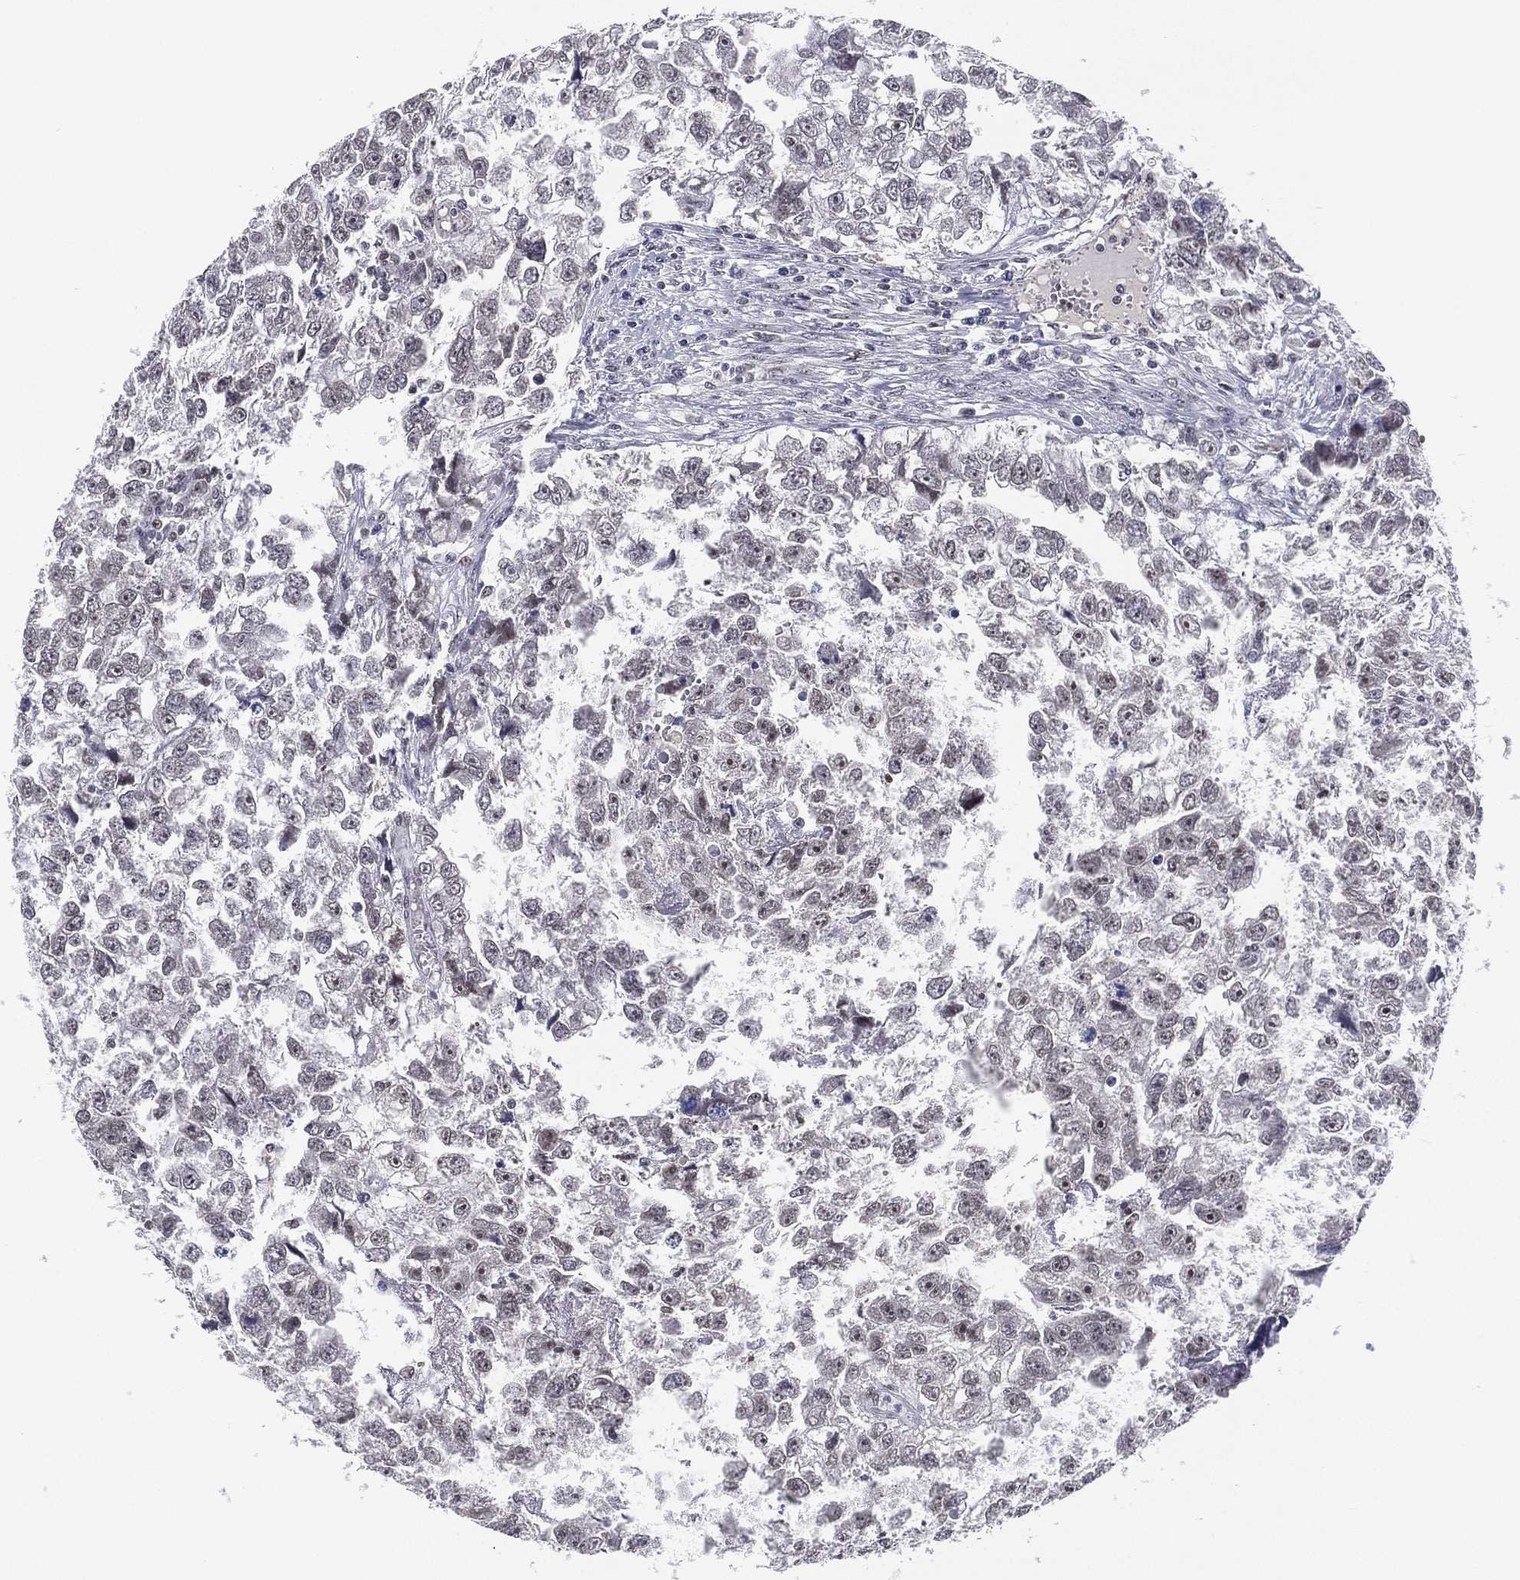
{"staining": {"intensity": "negative", "quantity": "none", "location": "none"}, "tissue": "testis cancer", "cell_type": "Tumor cells", "image_type": "cancer", "snomed": [{"axis": "morphology", "description": "Carcinoma, Embryonal, NOS"}, {"axis": "morphology", "description": "Teratoma, malignant, NOS"}, {"axis": "topography", "description": "Testis"}], "caption": "The photomicrograph exhibits no staining of tumor cells in testis embryonal carcinoma.", "gene": "MS4A8", "patient": {"sex": "male", "age": 44}}